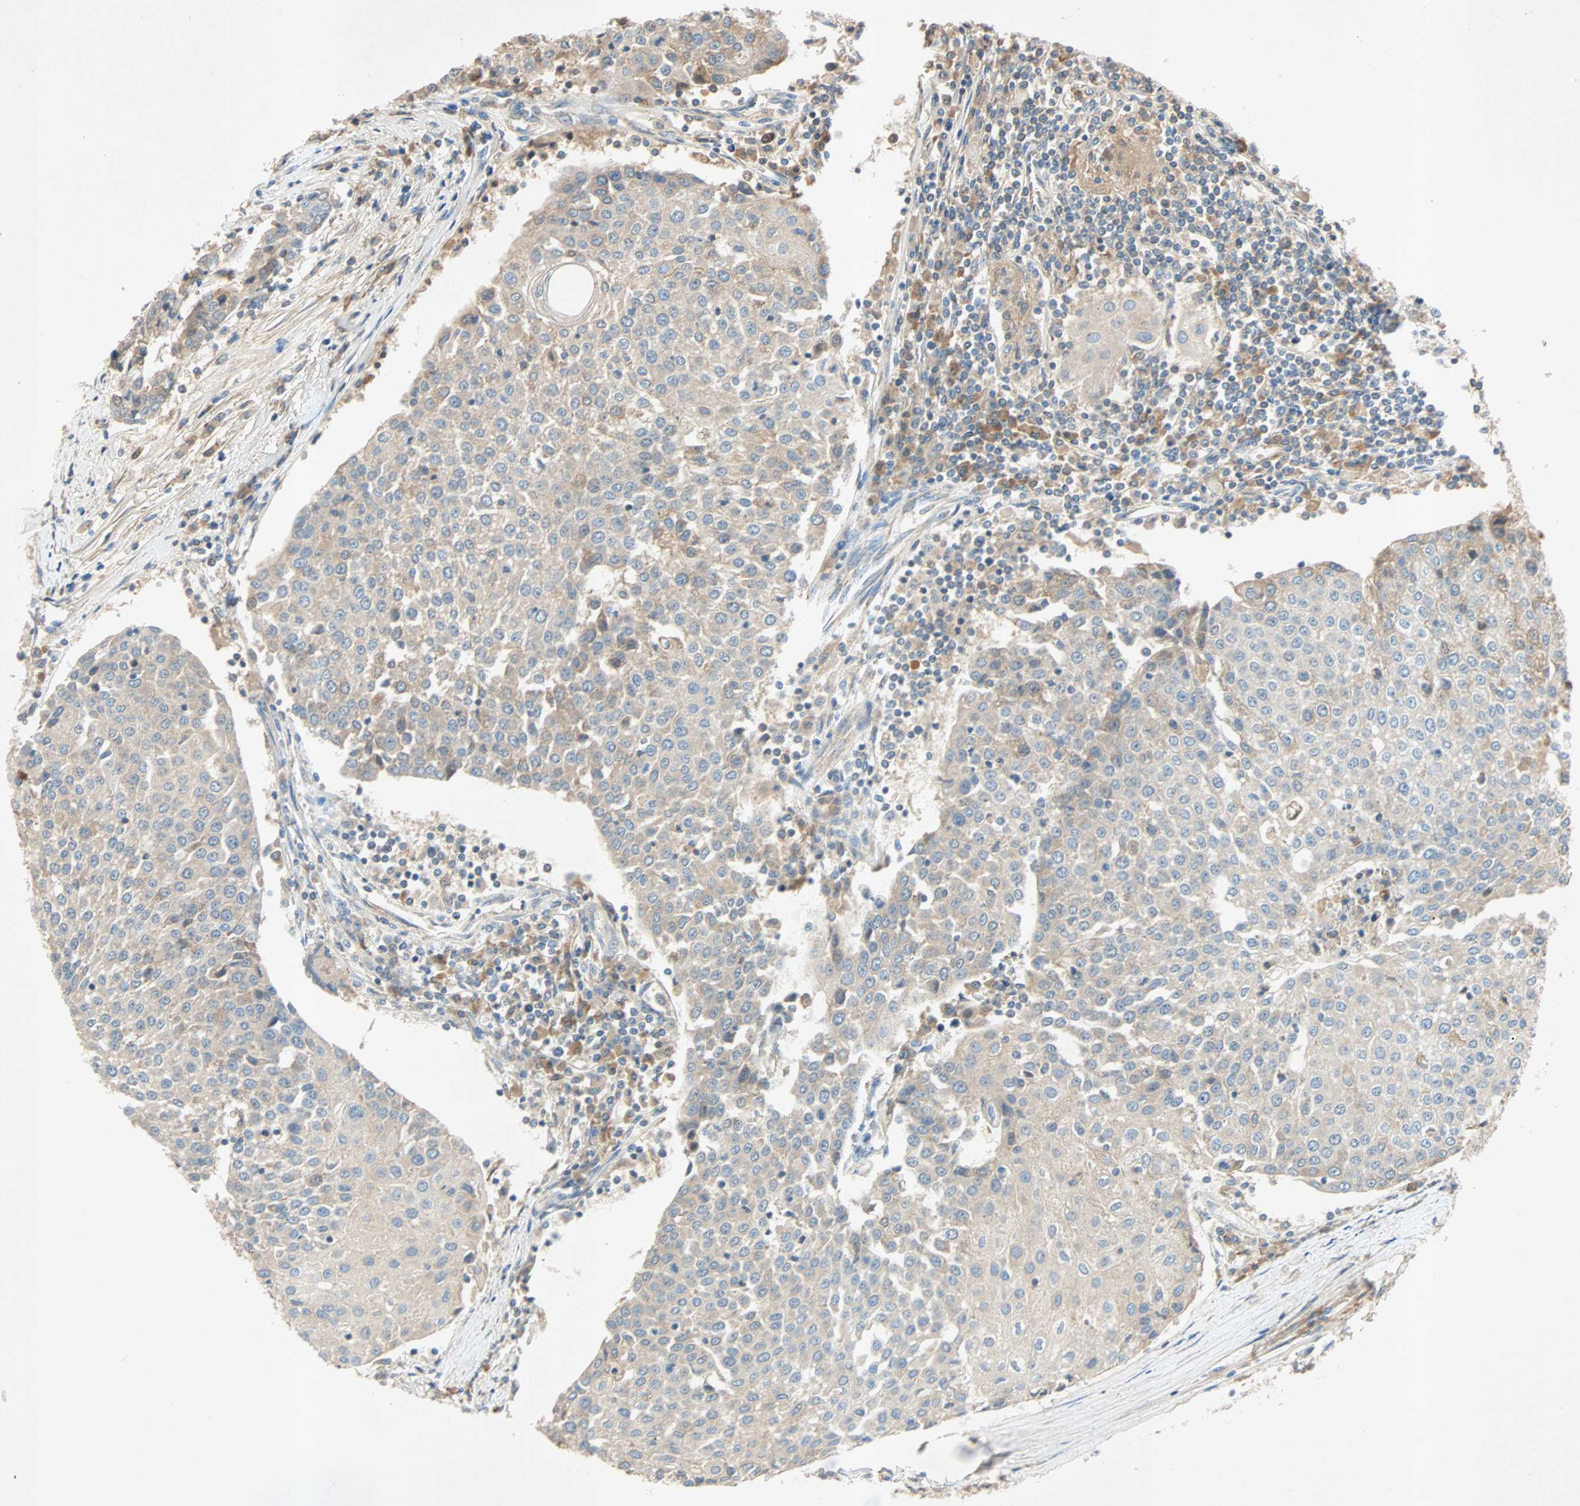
{"staining": {"intensity": "weak", "quantity": ">75%", "location": "cytoplasmic/membranous"}, "tissue": "urothelial cancer", "cell_type": "Tumor cells", "image_type": "cancer", "snomed": [{"axis": "morphology", "description": "Urothelial carcinoma, High grade"}, {"axis": "topography", "description": "Urinary bladder"}], "caption": "Immunohistochemistry staining of urothelial cancer, which reveals low levels of weak cytoplasmic/membranous positivity in approximately >75% of tumor cells indicating weak cytoplasmic/membranous protein expression. The staining was performed using DAB (3,3'-diaminobenzidine) (brown) for protein detection and nuclei were counterstained in hematoxylin (blue).", "gene": "XYLT1", "patient": {"sex": "female", "age": 85}}